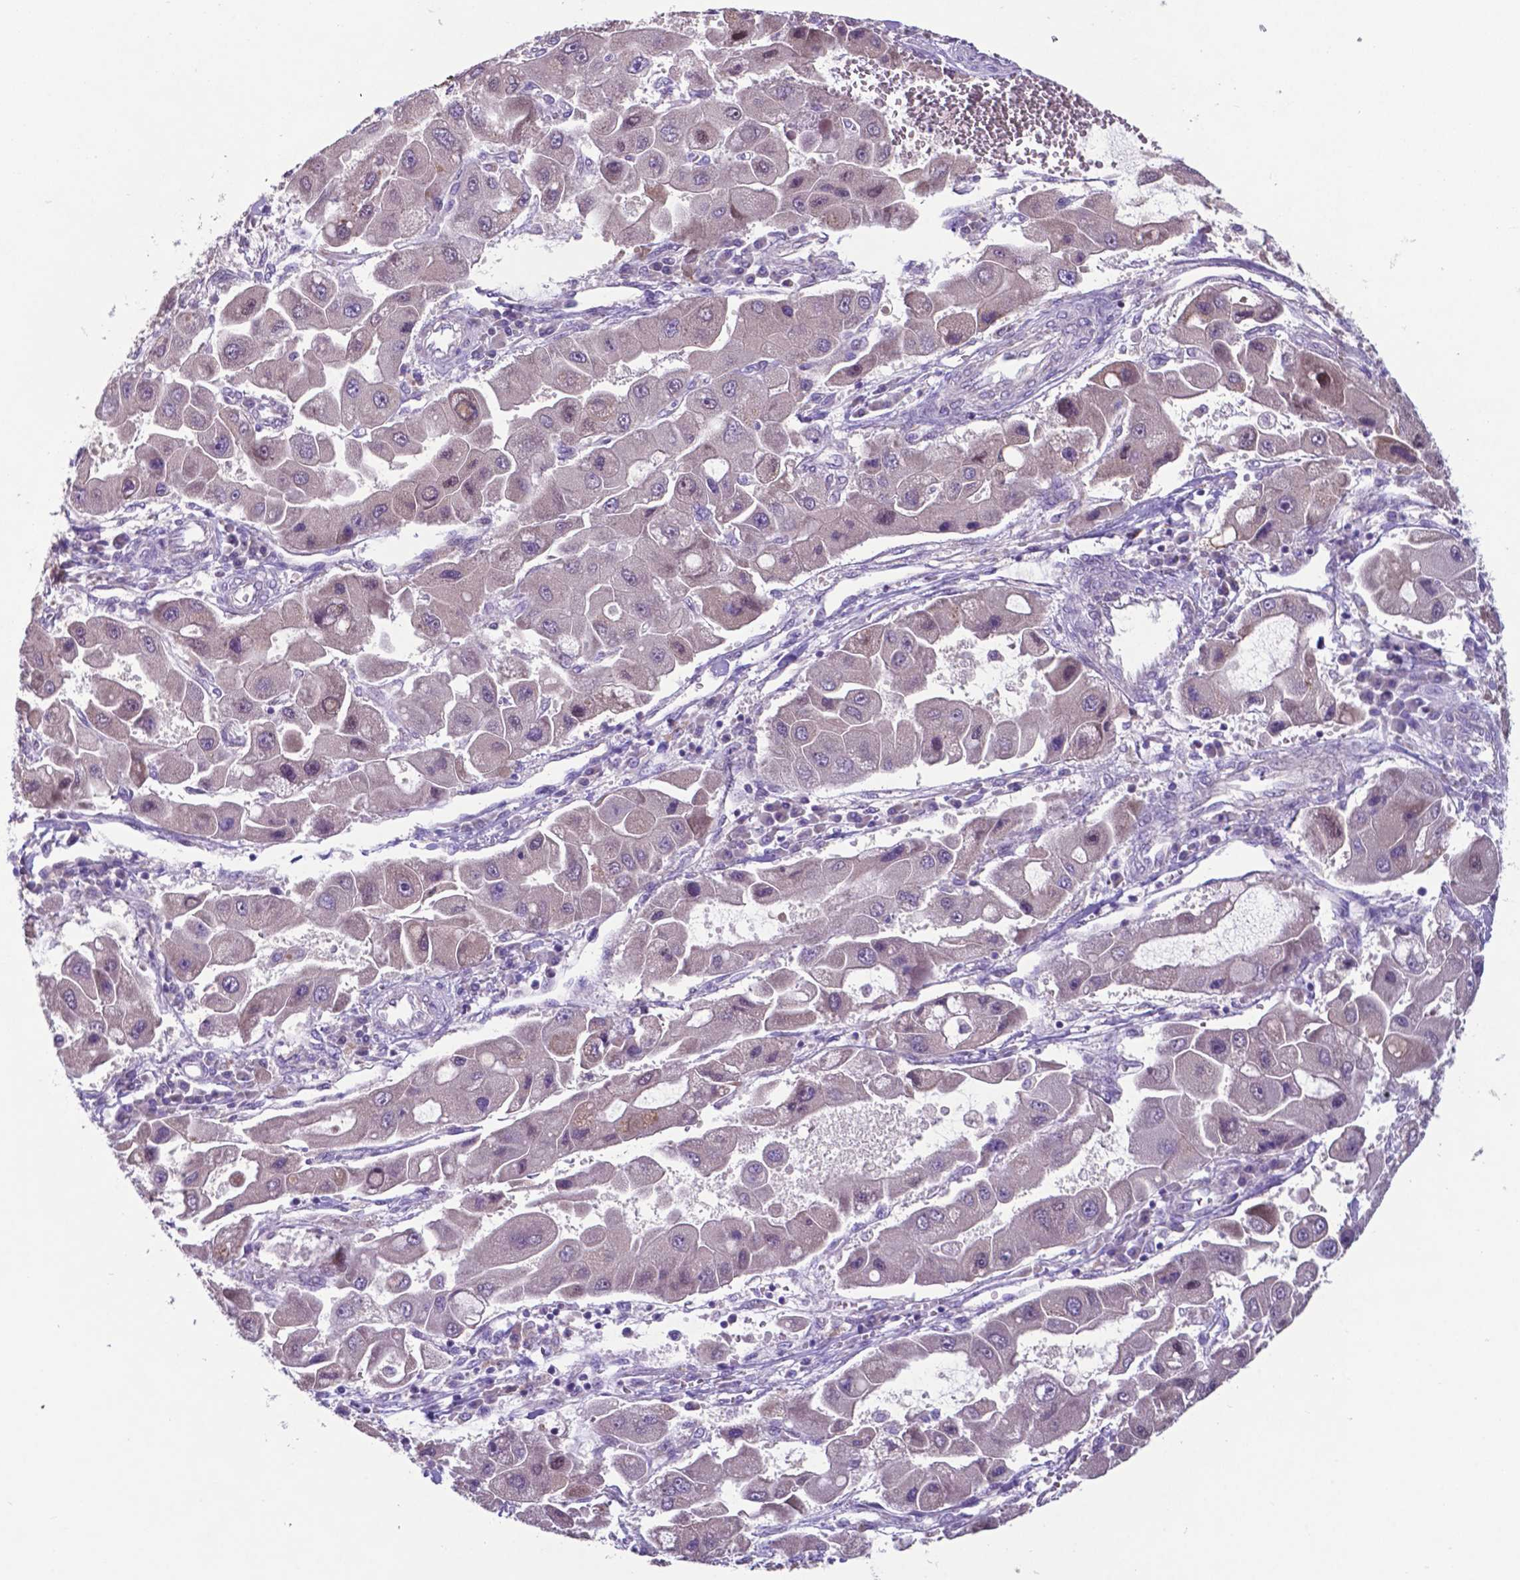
{"staining": {"intensity": "negative", "quantity": "none", "location": "none"}, "tissue": "liver cancer", "cell_type": "Tumor cells", "image_type": "cancer", "snomed": [{"axis": "morphology", "description": "Carcinoma, Hepatocellular, NOS"}, {"axis": "topography", "description": "Liver"}], "caption": "Tumor cells are negative for brown protein staining in hepatocellular carcinoma (liver).", "gene": "TYRO3", "patient": {"sex": "male", "age": 24}}